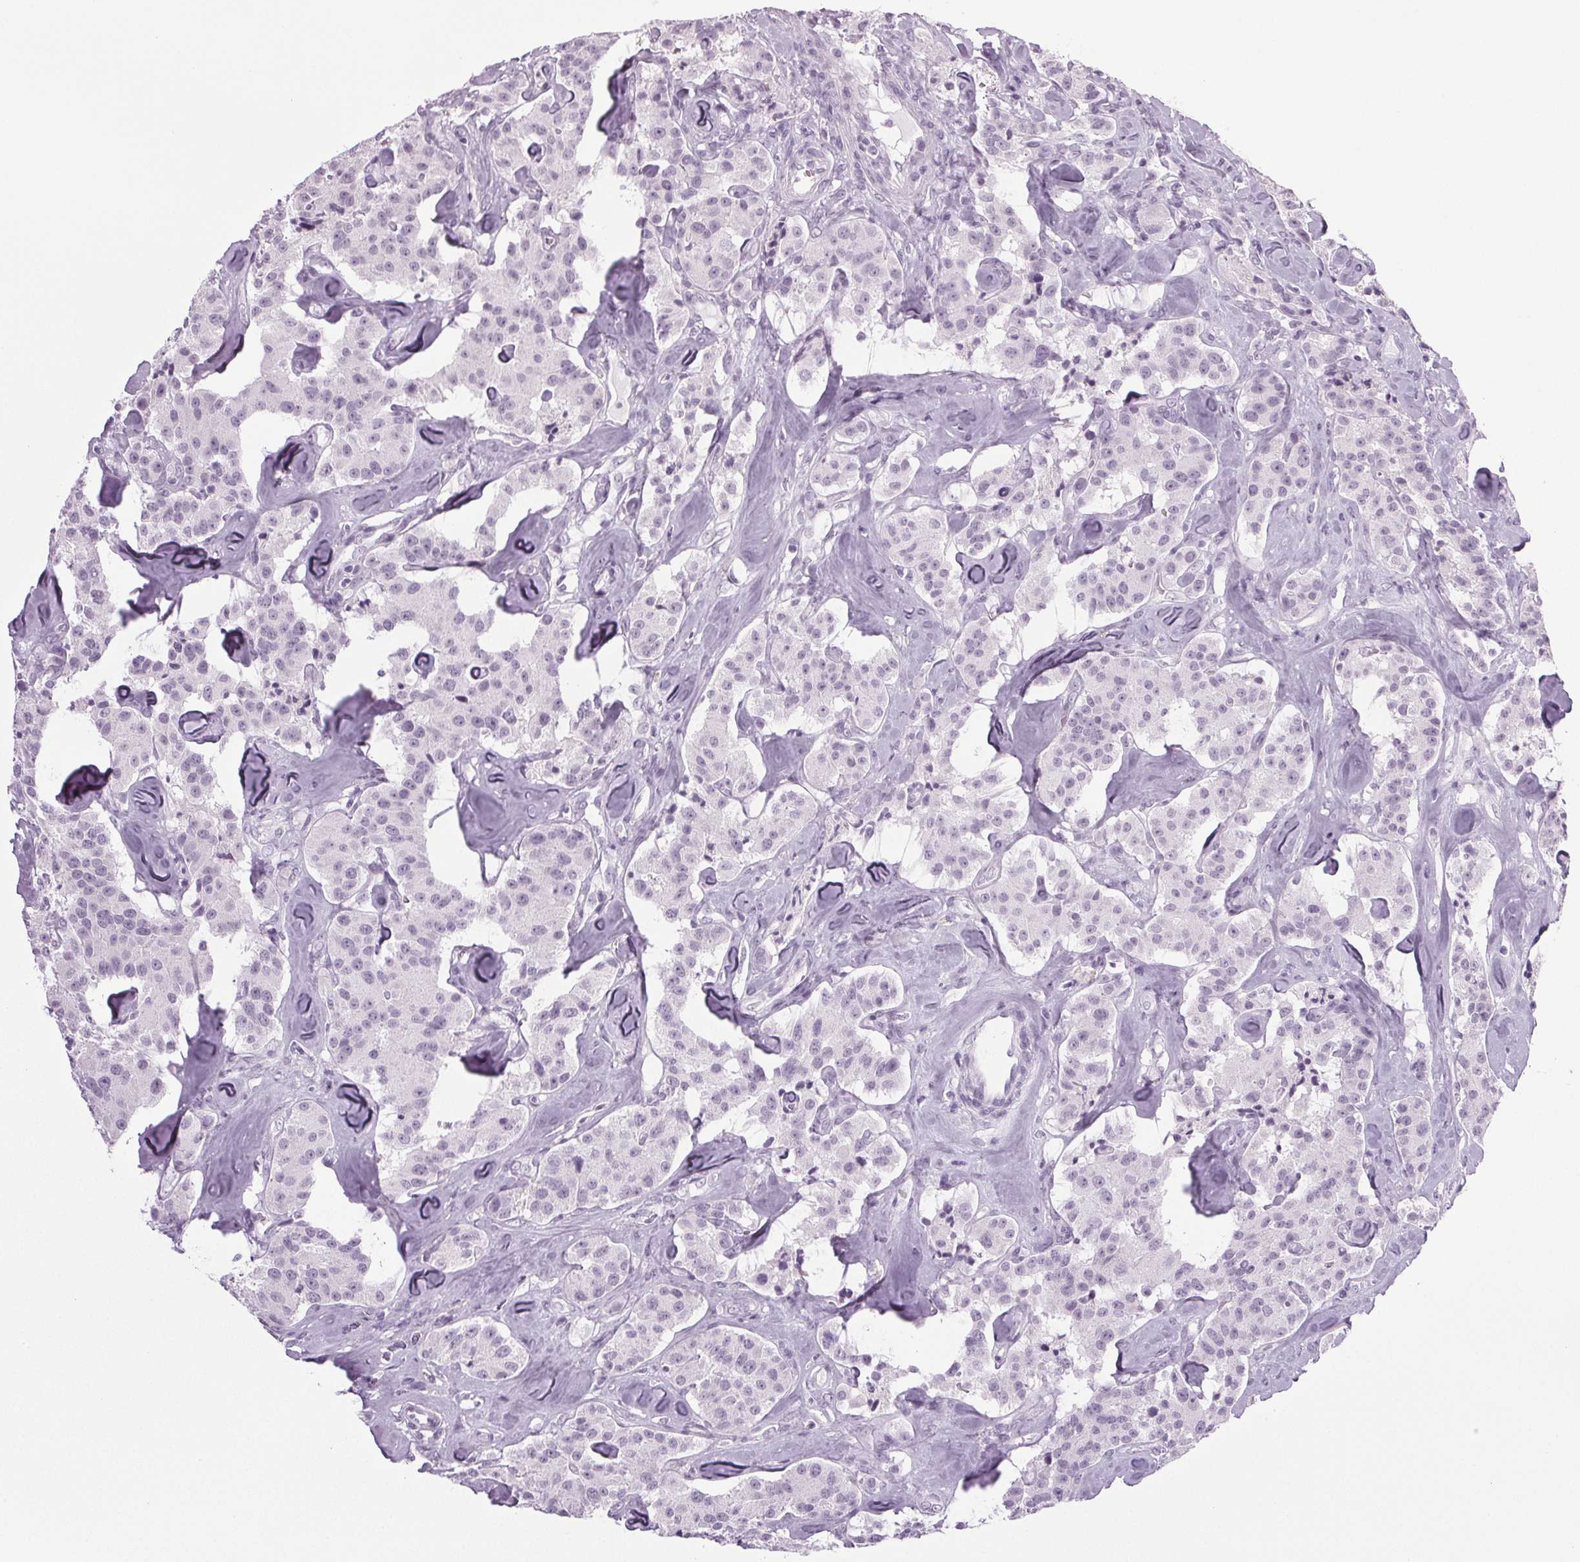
{"staining": {"intensity": "negative", "quantity": "none", "location": "none"}, "tissue": "carcinoid", "cell_type": "Tumor cells", "image_type": "cancer", "snomed": [{"axis": "morphology", "description": "Carcinoid, malignant, NOS"}, {"axis": "topography", "description": "Pancreas"}], "caption": "Immunohistochemical staining of carcinoid displays no significant staining in tumor cells.", "gene": "IGF2BP1", "patient": {"sex": "male", "age": 41}}